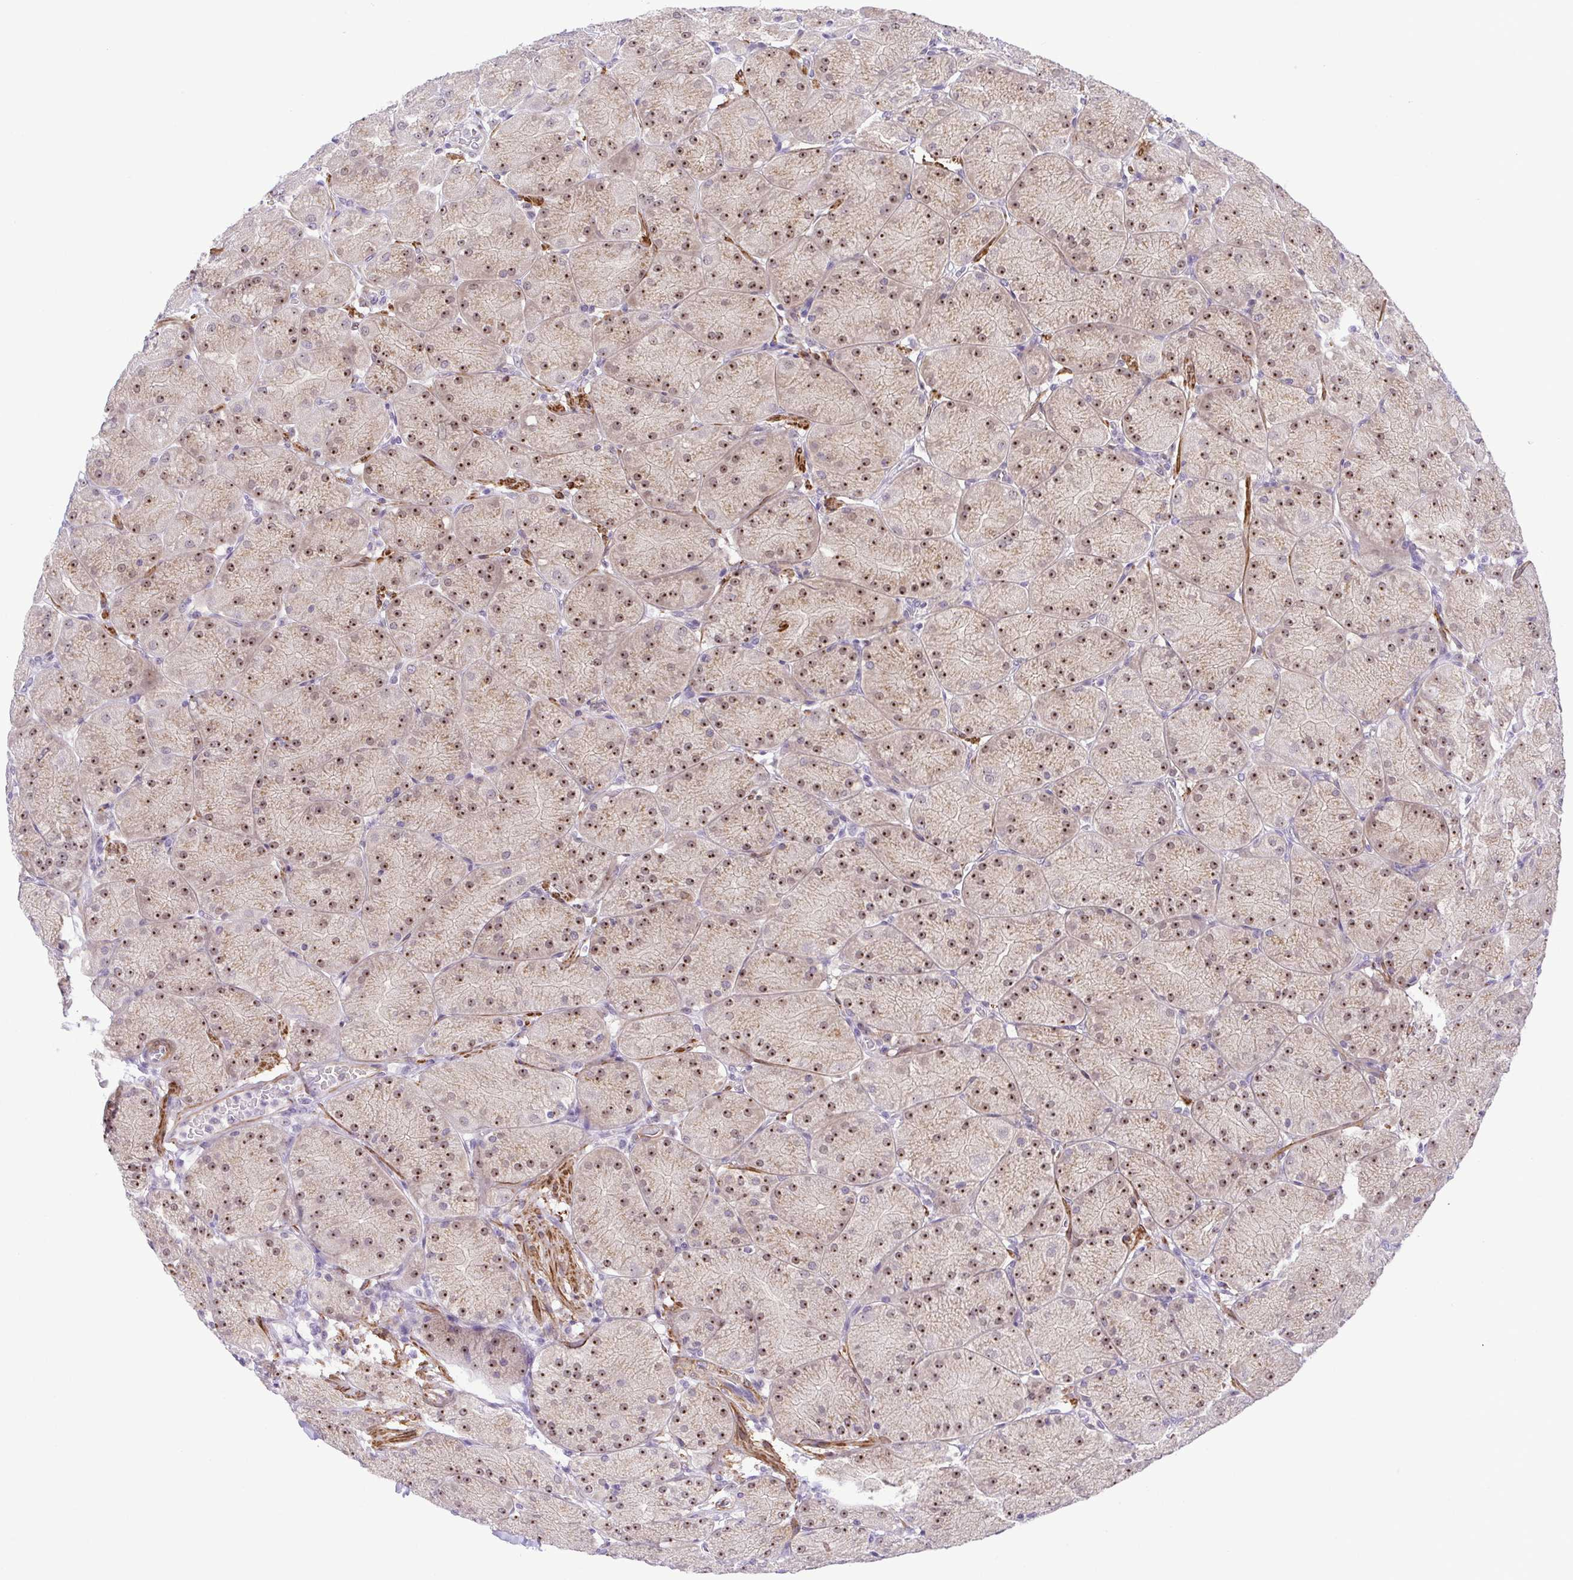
{"staining": {"intensity": "moderate", "quantity": ">75%", "location": "nuclear"}, "tissue": "stomach", "cell_type": "Glandular cells", "image_type": "normal", "snomed": [{"axis": "morphology", "description": "Normal tissue, NOS"}, {"axis": "topography", "description": "Stomach, upper"}], "caption": "Immunohistochemical staining of normal stomach shows moderate nuclear protein positivity in about >75% of glandular cells.", "gene": "RSL24D1", "patient": {"sex": "female", "age": 56}}